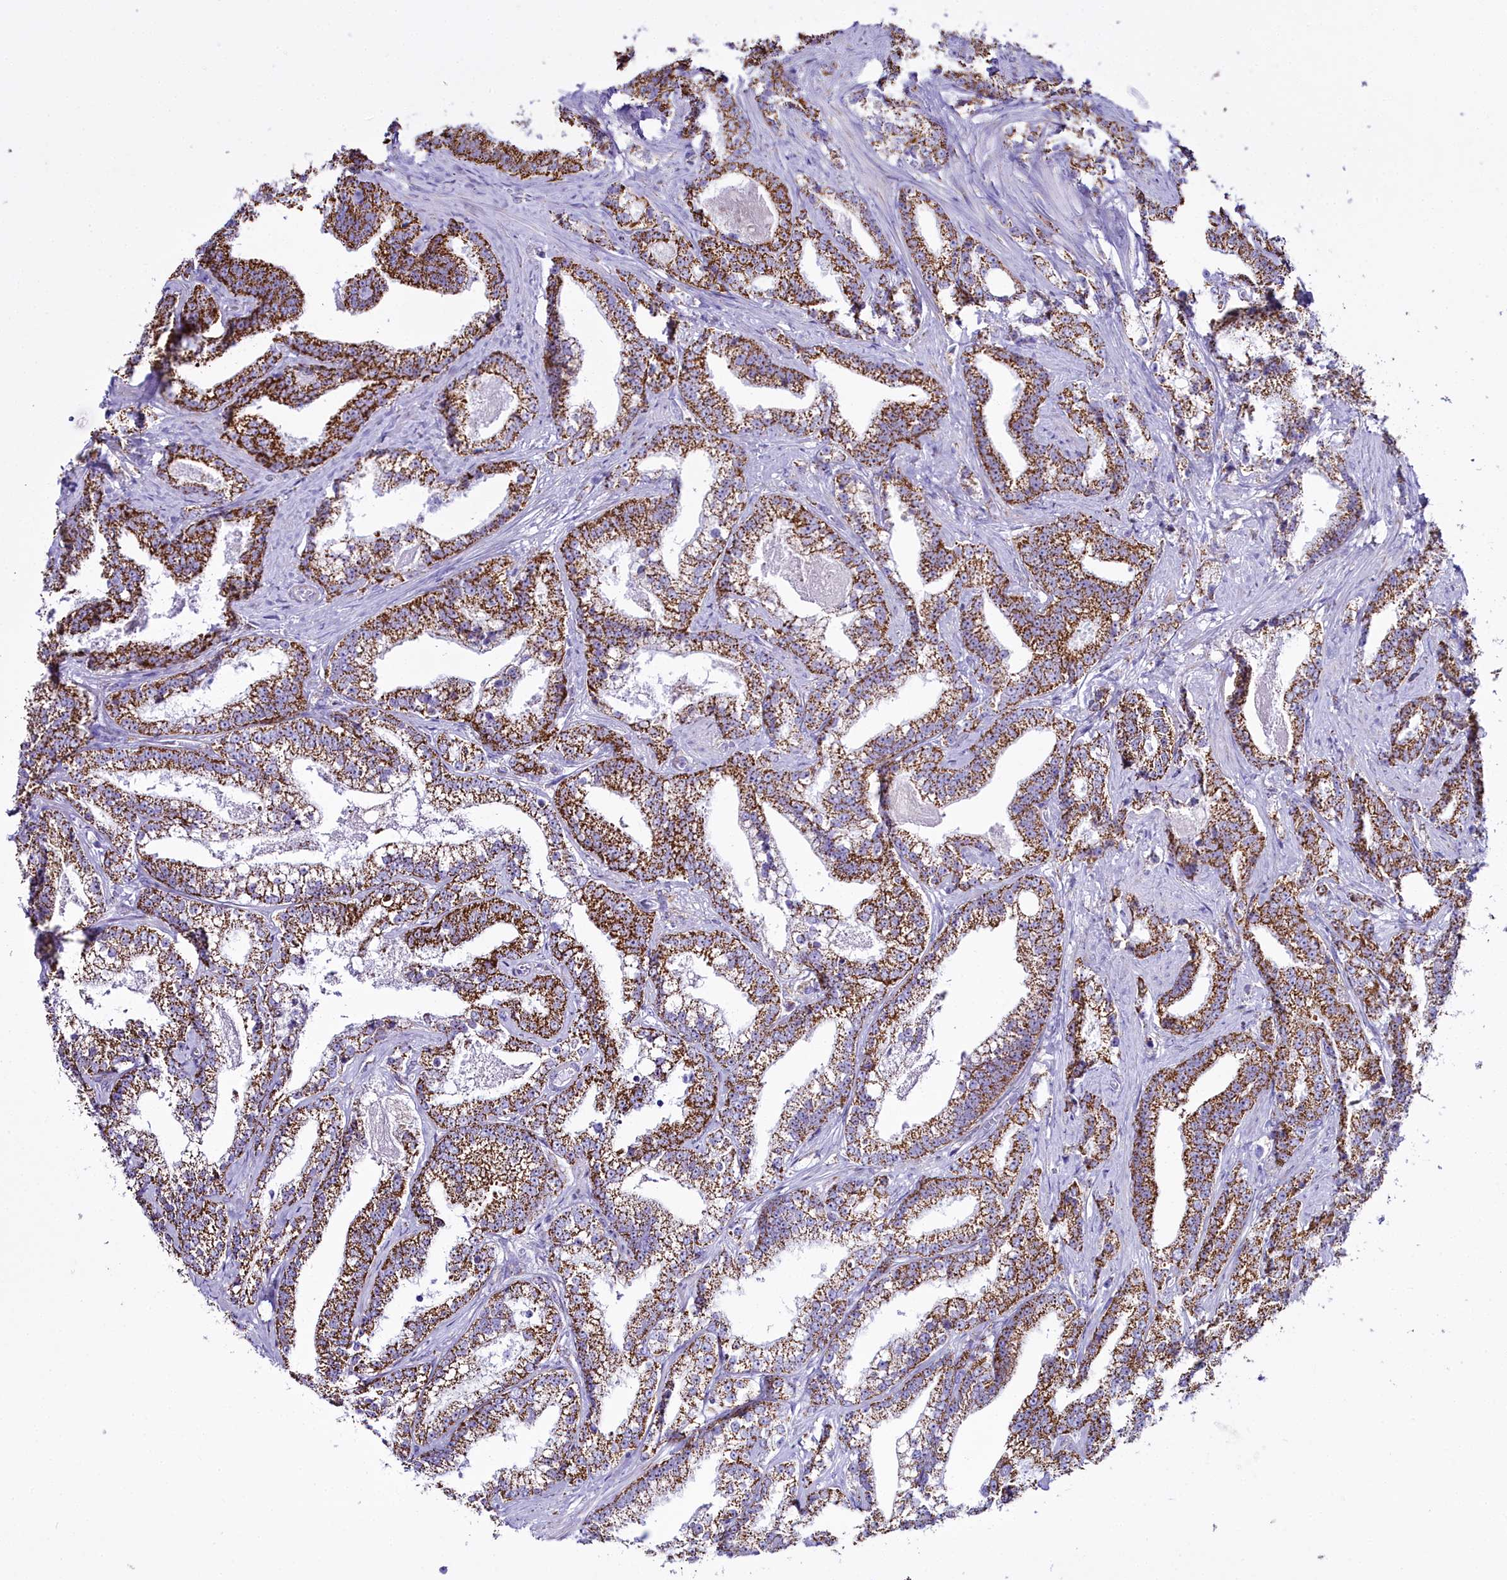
{"staining": {"intensity": "strong", "quantity": ">75%", "location": "cytoplasmic/membranous"}, "tissue": "prostate cancer", "cell_type": "Tumor cells", "image_type": "cancer", "snomed": [{"axis": "morphology", "description": "Adenocarcinoma, High grade"}, {"axis": "topography", "description": "Prostate and seminal vesicle, NOS"}], "caption": "Immunohistochemistry image of neoplastic tissue: human high-grade adenocarcinoma (prostate) stained using immunohistochemistry reveals high levels of strong protein expression localized specifically in the cytoplasmic/membranous of tumor cells, appearing as a cytoplasmic/membranous brown color.", "gene": "WDFY3", "patient": {"sex": "male", "age": 67}}